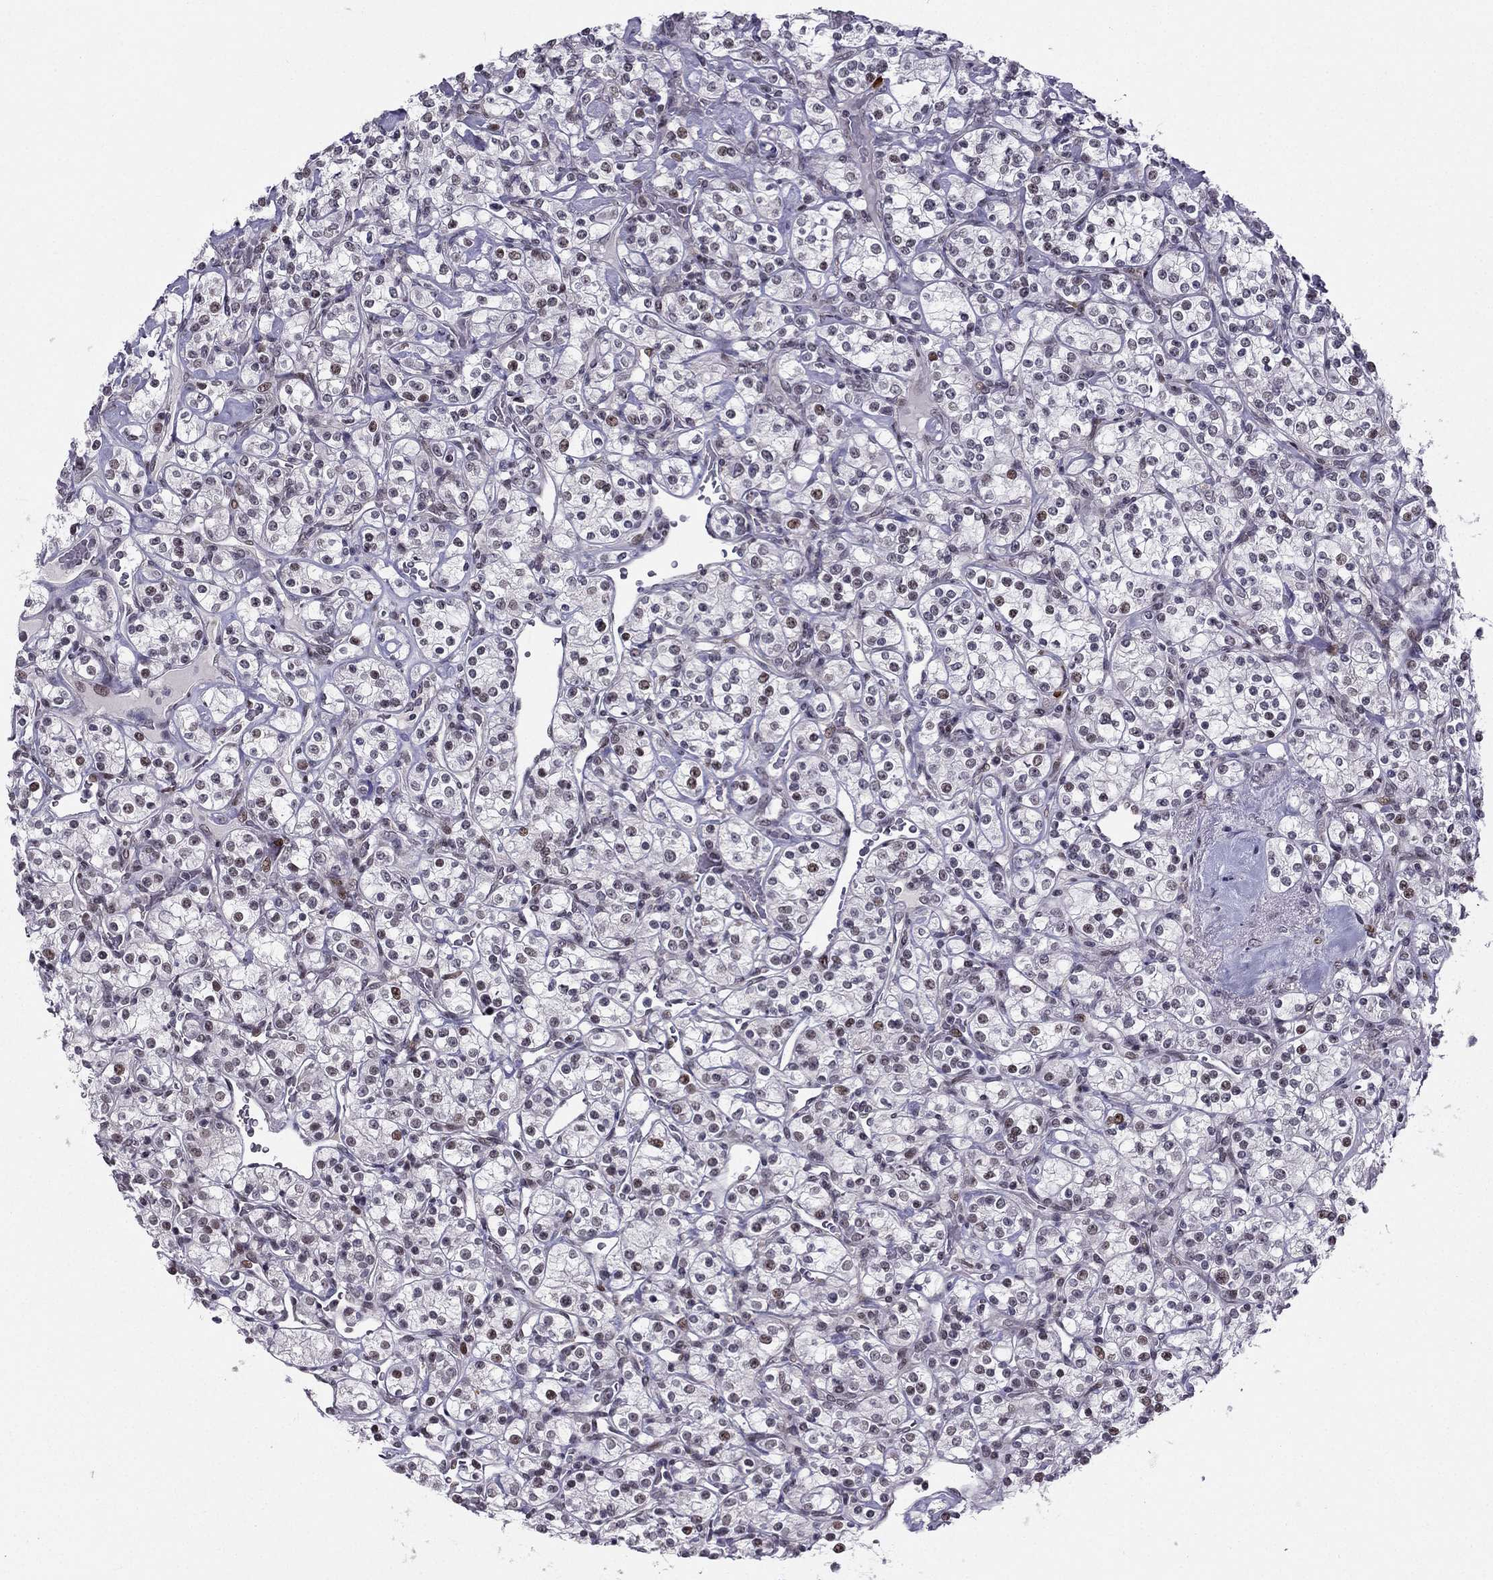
{"staining": {"intensity": "weak", "quantity": "<25%", "location": "nuclear"}, "tissue": "renal cancer", "cell_type": "Tumor cells", "image_type": "cancer", "snomed": [{"axis": "morphology", "description": "Adenocarcinoma, NOS"}, {"axis": "topography", "description": "Kidney"}], "caption": "The histopathology image displays no significant staining in tumor cells of adenocarcinoma (renal). The staining was performed using DAB (3,3'-diaminobenzidine) to visualize the protein expression in brown, while the nuclei were stained in blue with hematoxylin (Magnification: 20x).", "gene": "RPRD2", "patient": {"sex": "male", "age": 77}}